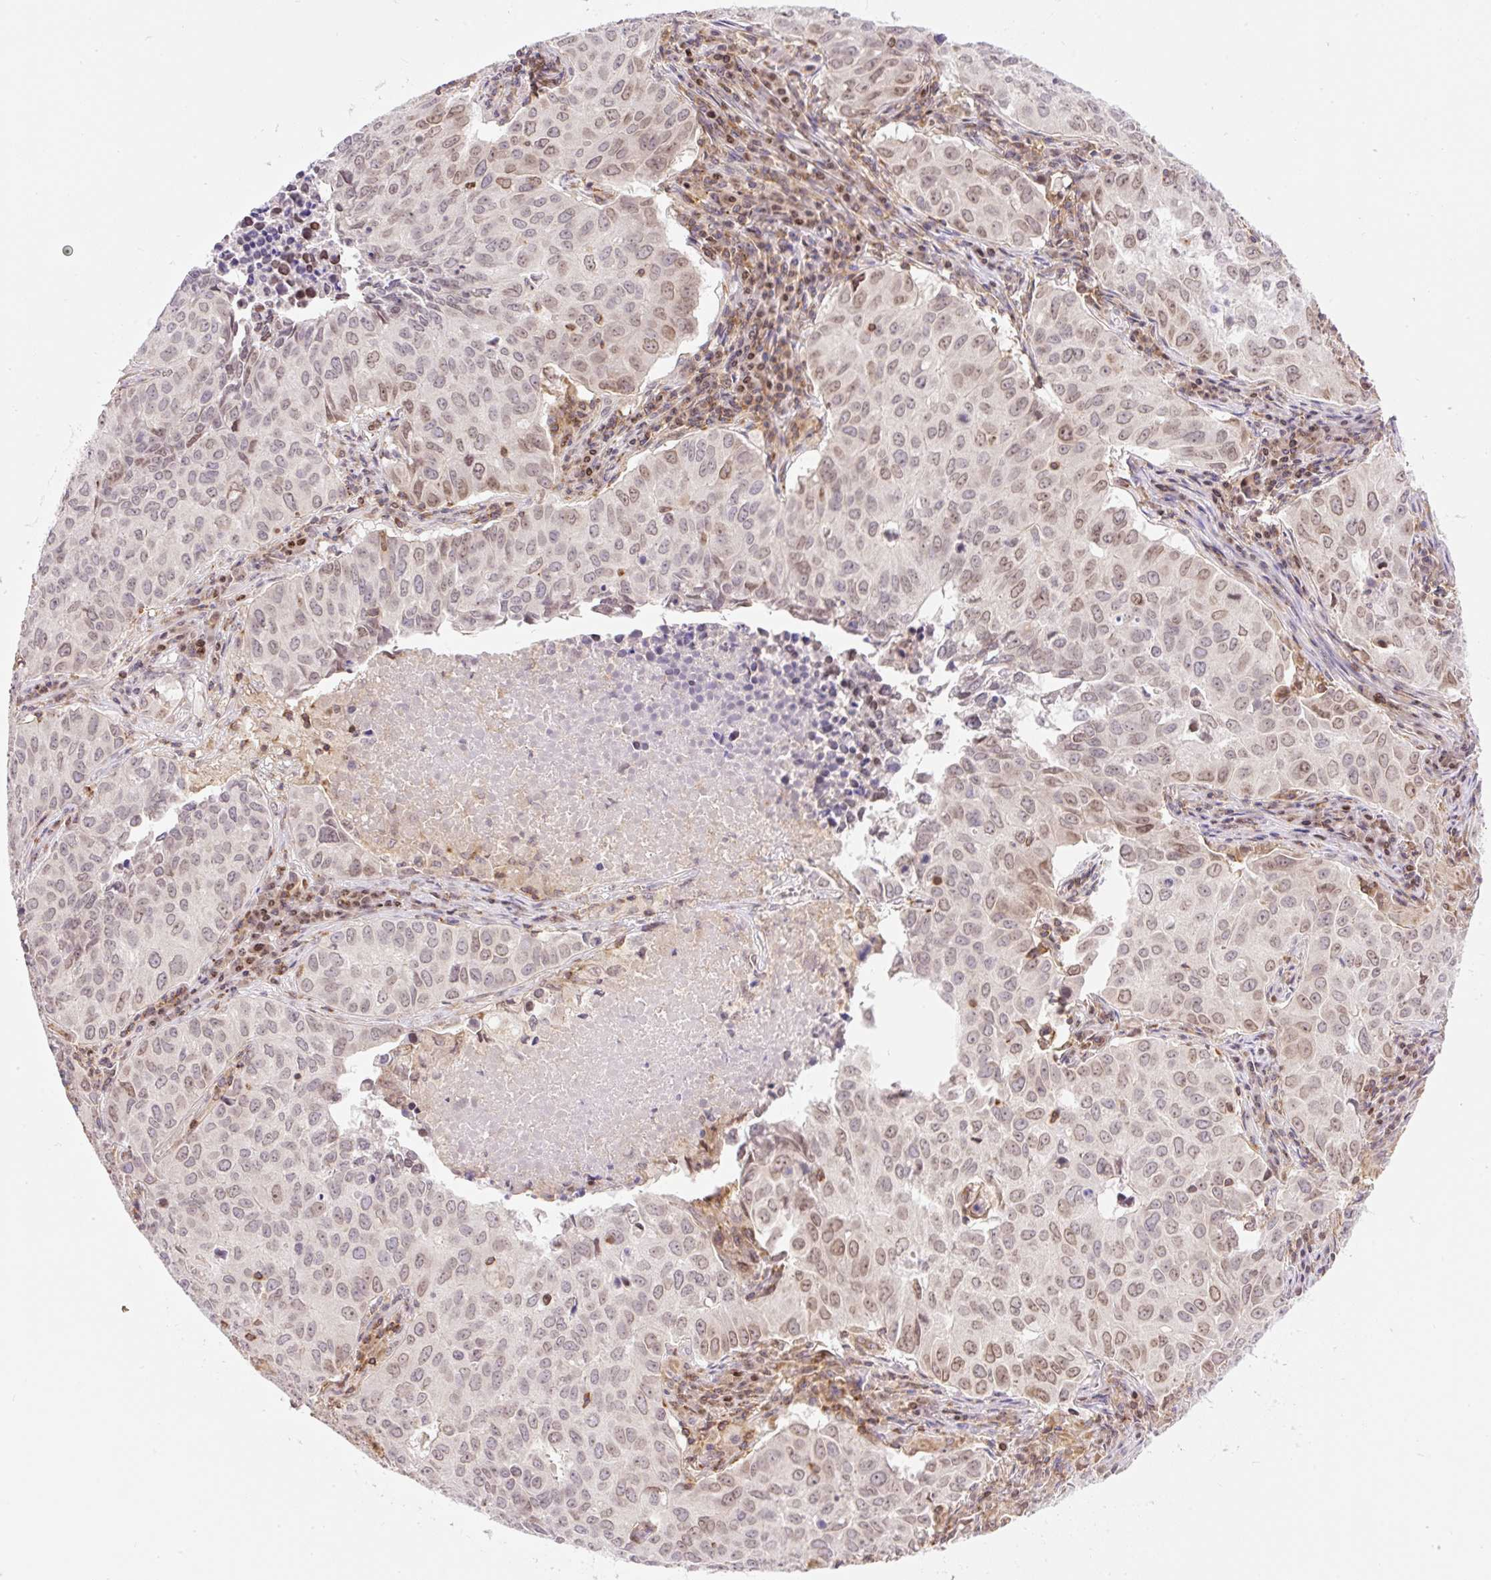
{"staining": {"intensity": "weak", "quantity": ">75%", "location": "nuclear"}, "tissue": "lung cancer", "cell_type": "Tumor cells", "image_type": "cancer", "snomed": [{"axis": "morphology", "description": "Adenocarcinoma, NOS"}, {"axis": "topography", "description": "Lung"}], "caption": "A micrograph of human lung adenocarcinoma stained for a protein displays weak nuclear brown staining in tumor cells. The staining is performed using DAB (3,3'-diaminobenzidine) brown chromogen to label protein expression. The nuclei are counter-stained blue using hematoxylin.", "gene": "CARD11", "patient": {"sex": "female", "age": 50}}